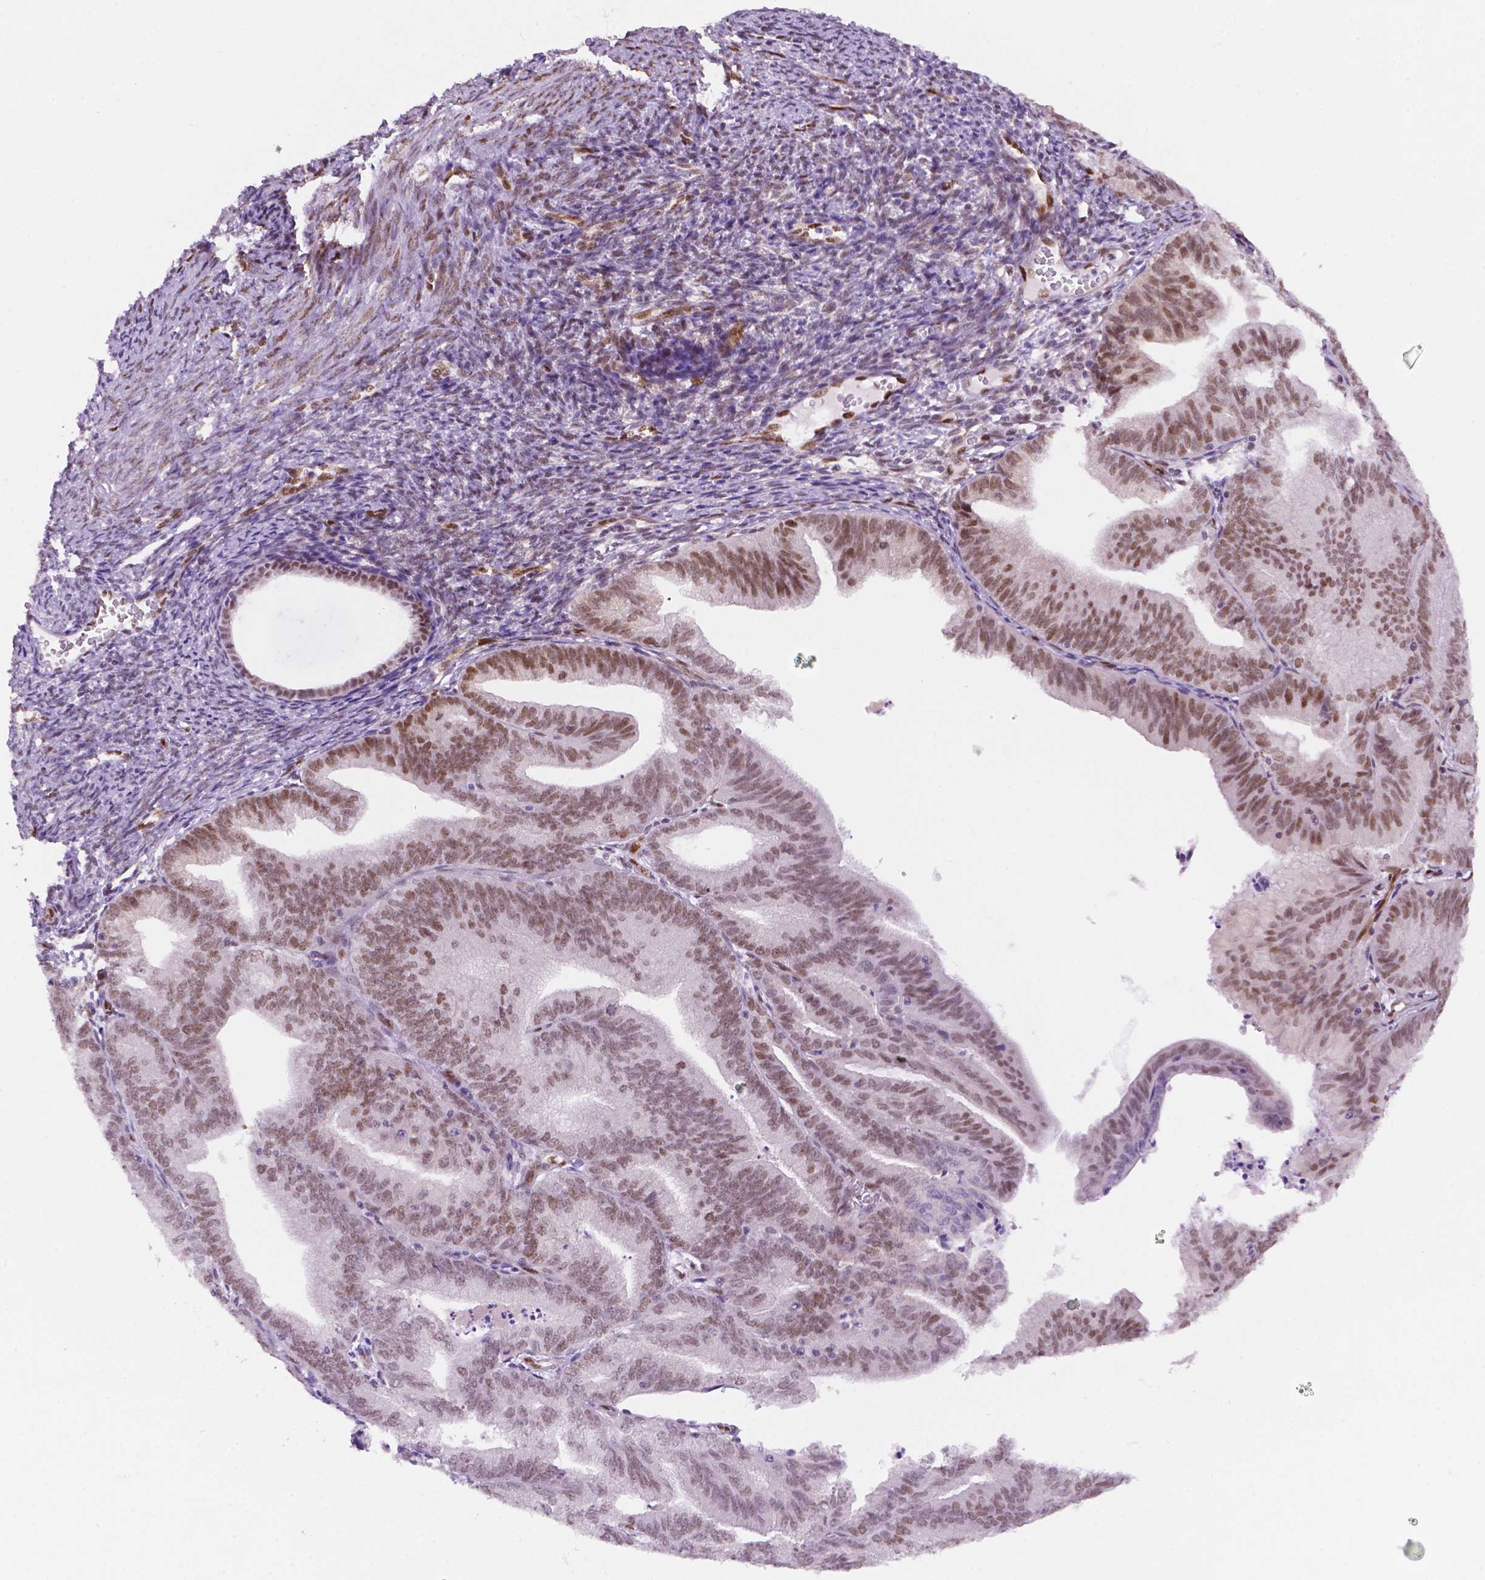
{"staining": {"intensity": "moderate", "quantity": "25%-75%", "location": "nuclear"}, "tissue": "endometrial cancer", "cell_type": "Tumor cells", "image_type": "cancer", "snomed": [{"axis": "morphology", "description": "Adenocarcinoma, NOS"}, {"axis": "topography", "description": "Endometrium"}], "caption": "Immunohistochemical staining of endometrial adenocarcinoma displays medium levels of moderate nuclear protein expression in about 25%-75% of tumor cells.", "gene": "ERF", "patient": {"sex": "female", "age": 70}}